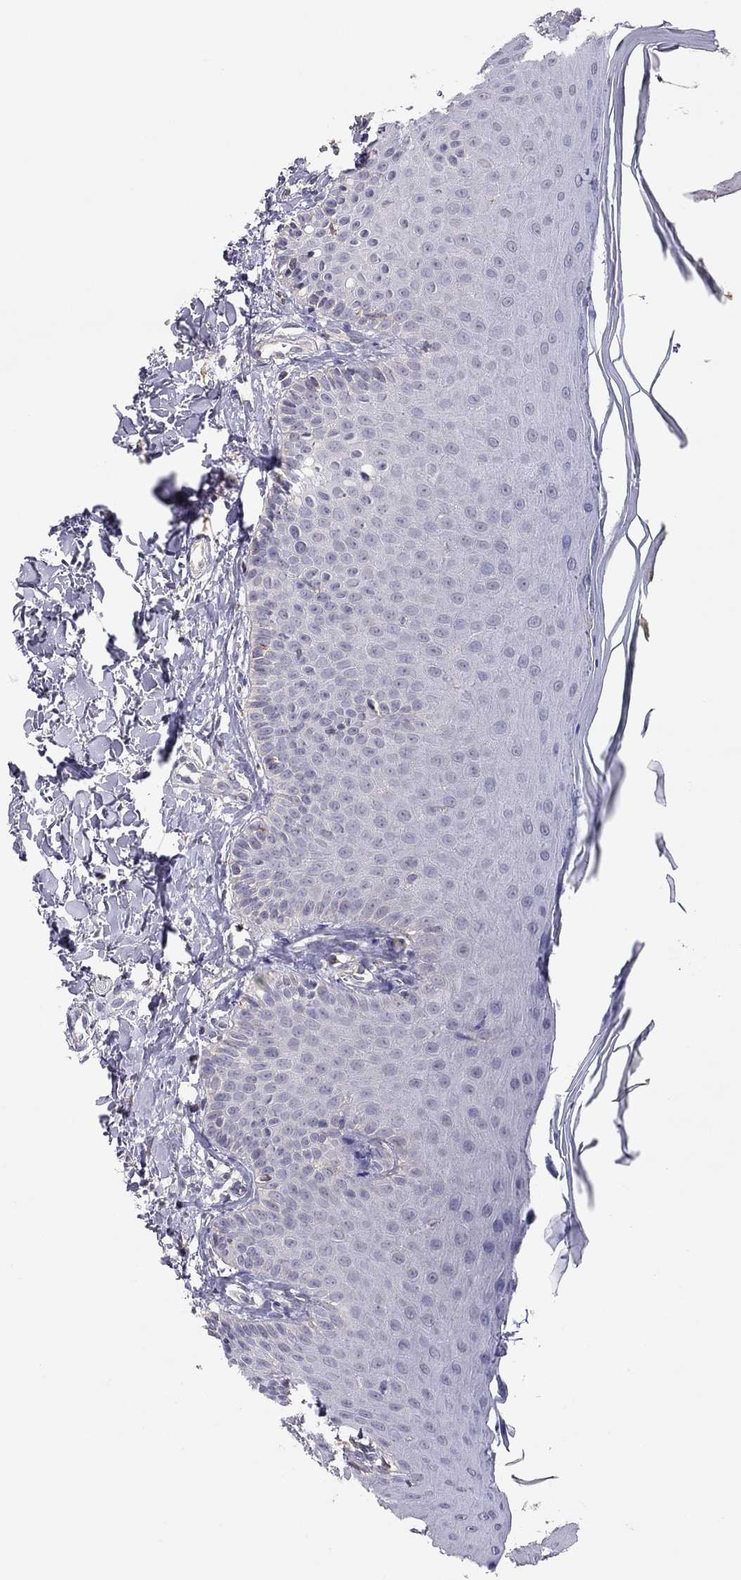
{"staining": {"intensity": "negative", "quantity": "none", "location": "none"}, "tissue": "oral mucosa", "cell_type": "Squamous epithelial cells", "image_type": "normal", "snomed": [{"axis": "morphology", "description": "Normal tissue, NOS"}, {"axis": "topography", "description": "Oral tissue"}], "caption": "Oral mucosa was stained to show a protein in brown. There is no significant staining in squamous epithelial cells. (Brightfield microscopy of DAB (3,3'-diaminobenzidine) immunohistochemistry (IHC) at high magnification).", "gene": "LRIT3", "patient": {"sex": "female", "age": 43}}